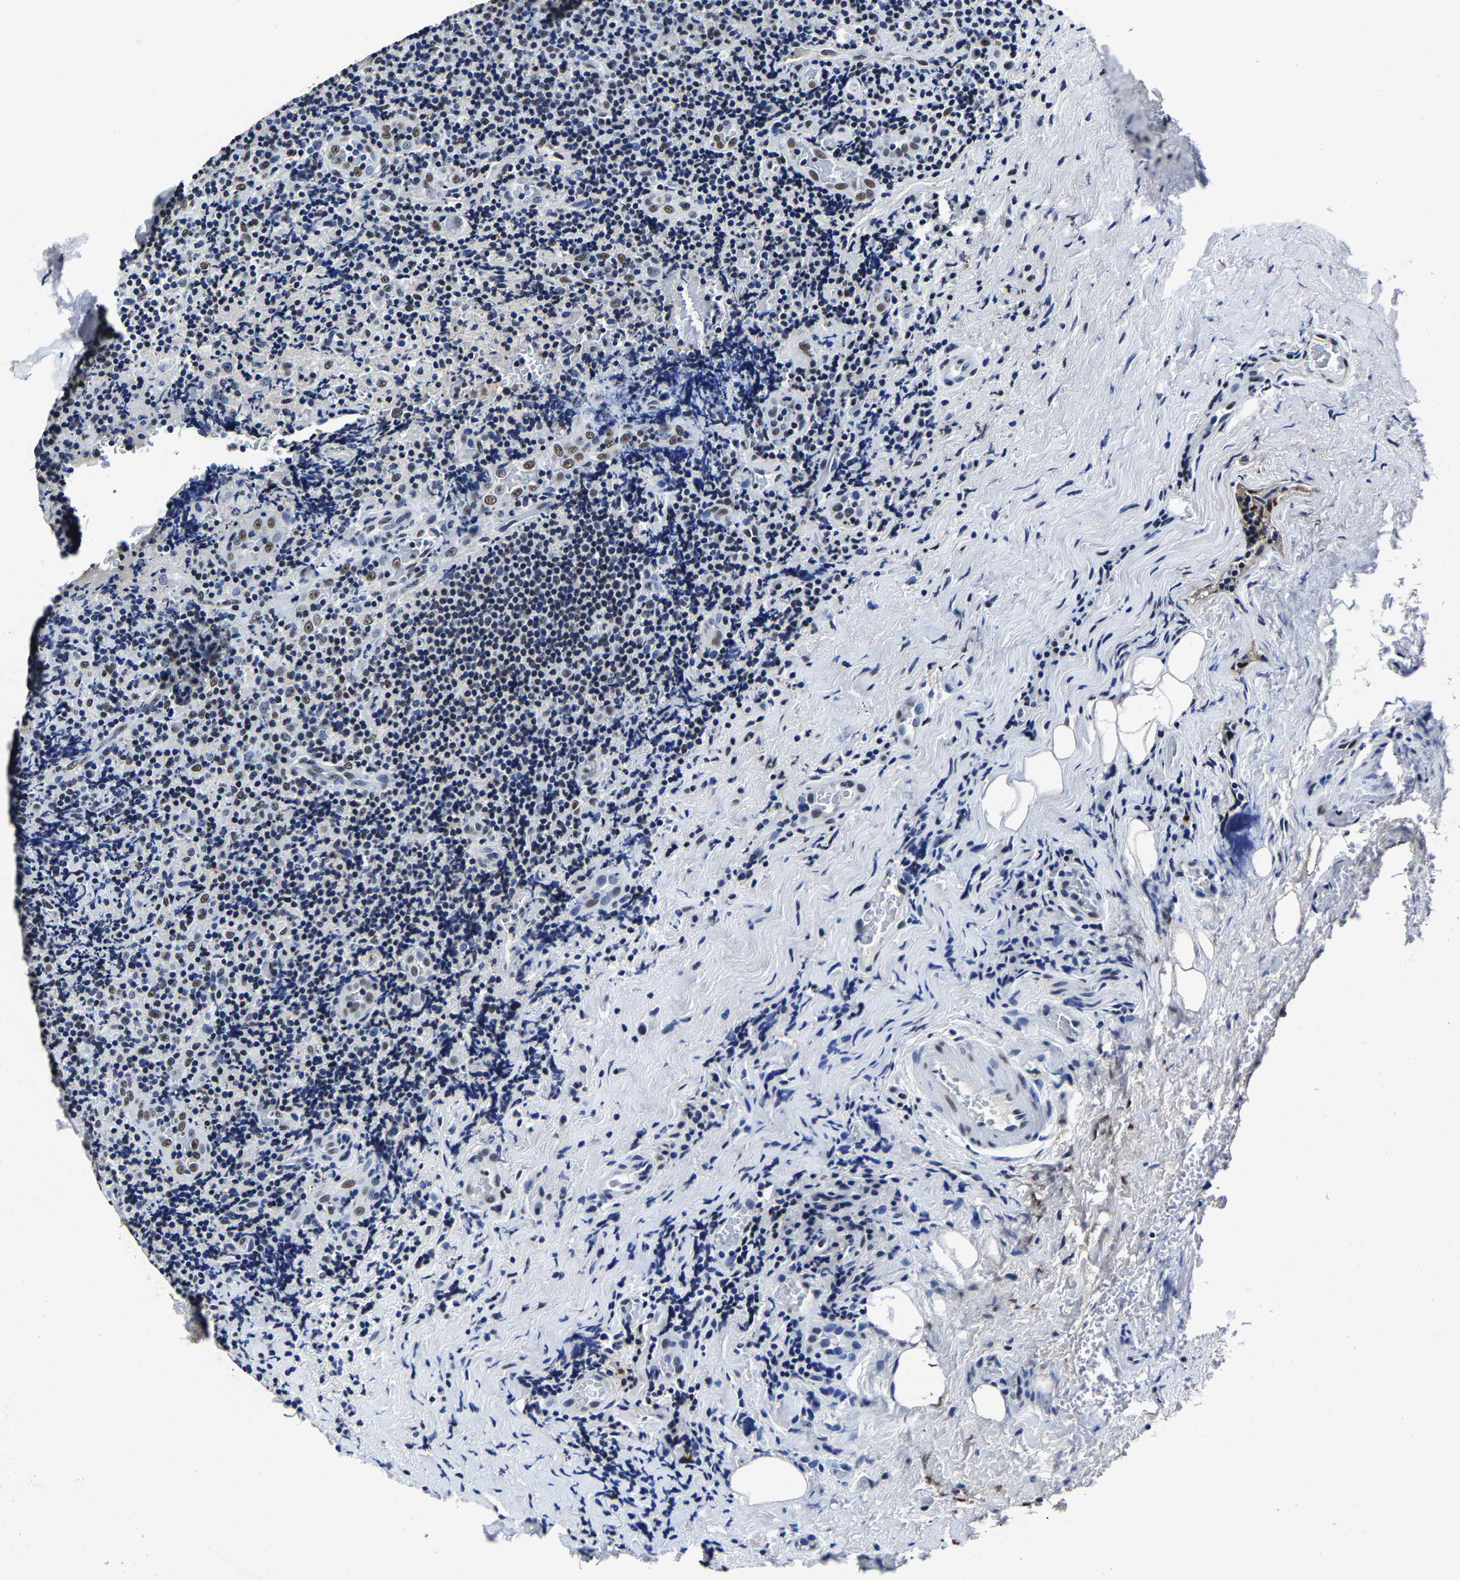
{"staining": {"intensity": "moderate", "quantity": "<25%", "location": "nuclear"}, "tissue": "lymphoma", "cell_type": "Tumor cells", "image_type": "cancer", "snomed": [{"axis": "morphology", "description": "Malignant lymphoma, non-Hodgkin's type, High grade"}, {"axis": "topography", "description": "Tonsil"}], "caption": "Protein staining displays moderate nuclear staining in about <25% of tumor cells in high-grade malignant lymphoma, non-Hodgkin's type.", "gene": "RBM45", "patient": {"sex": "female", "age": 36}}